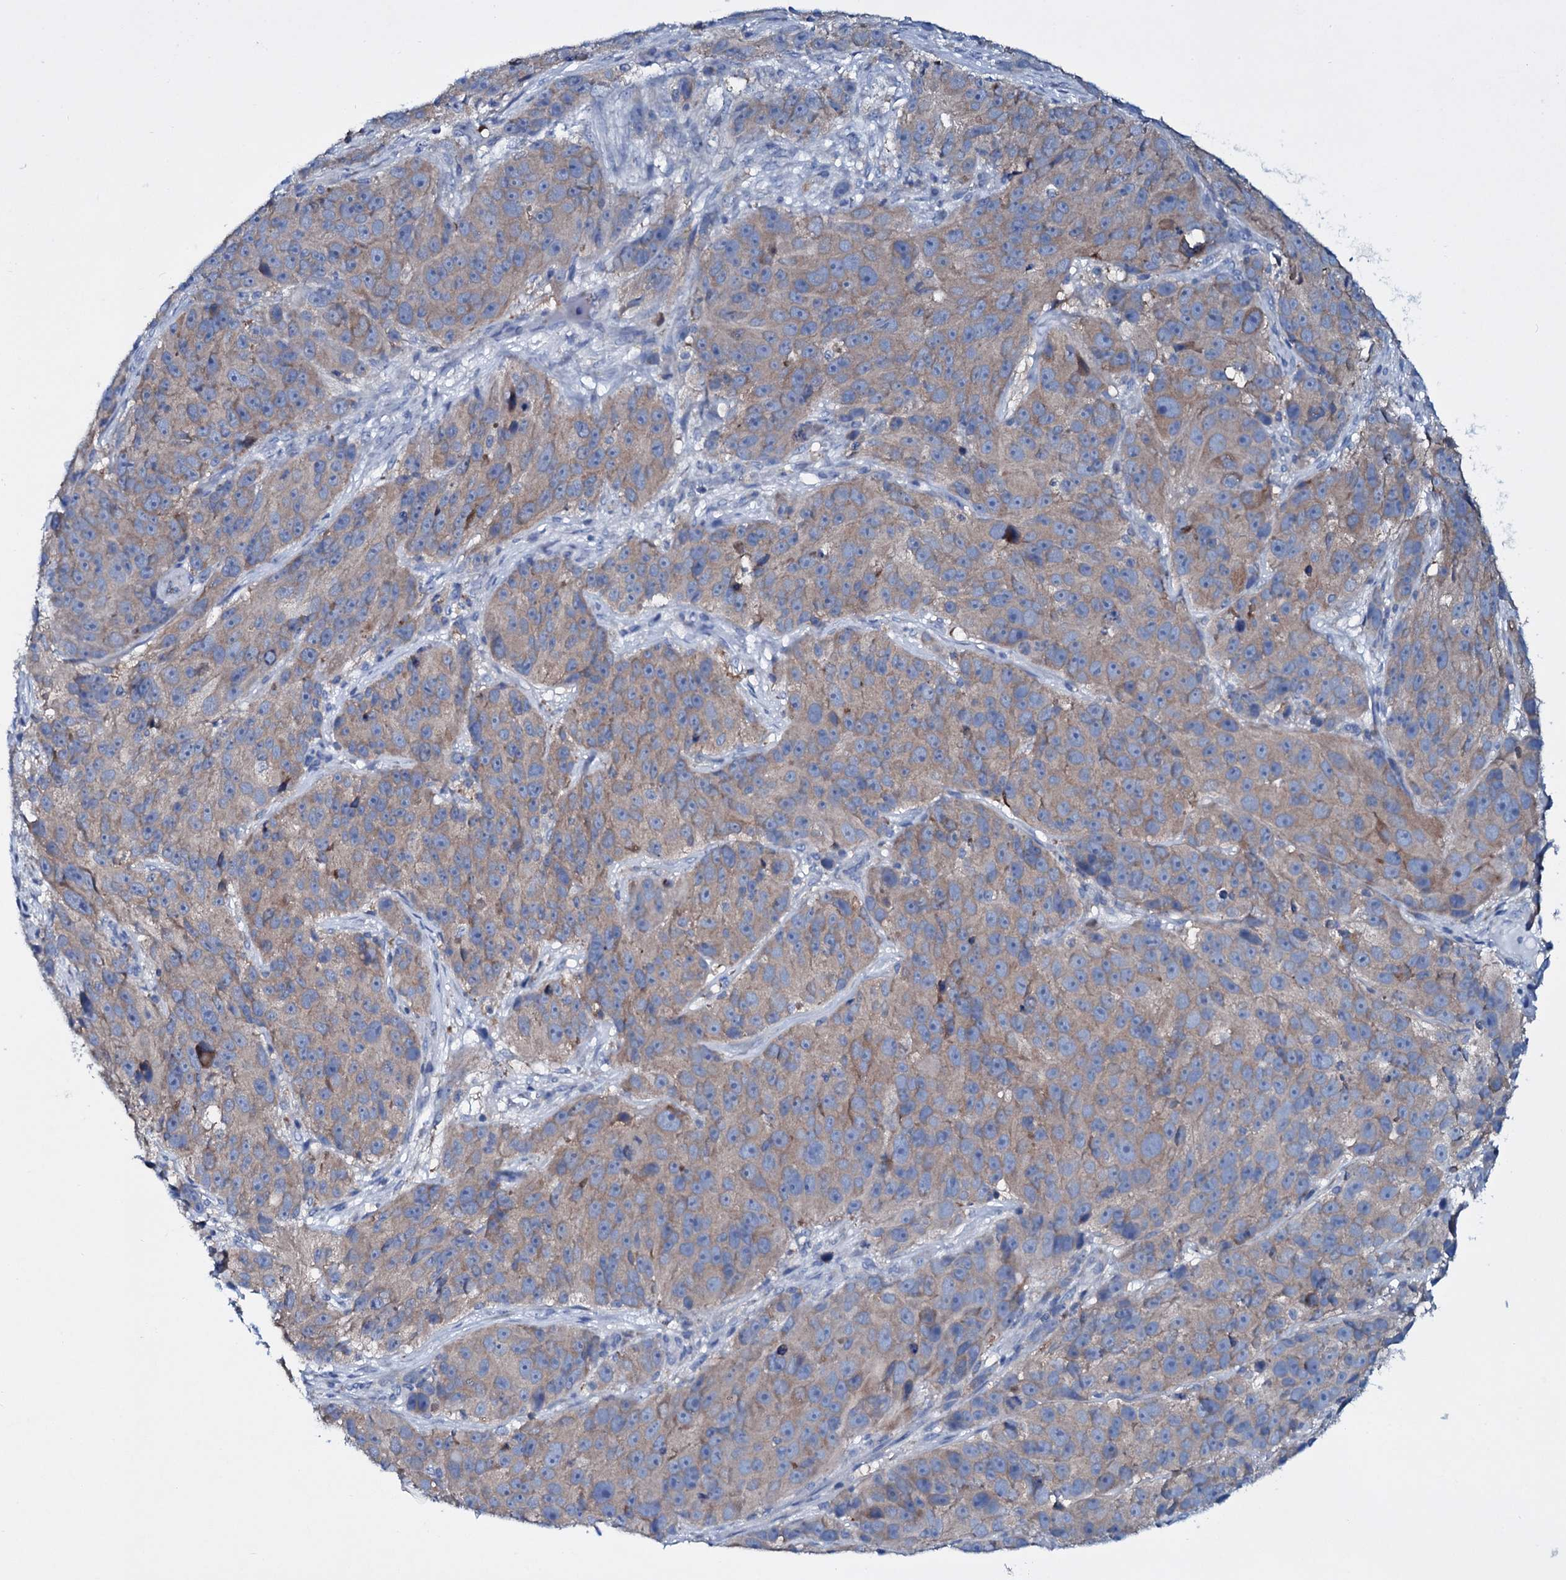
{"staining": {"intensity": "weak", "quantity": "25%-75%", "location": "cytoplasmic/membranous"}, "tissue": "melanoma", "cell_type": "Tumor cells", "image_type": "cancer", "snomed": [{"axis": "morphology", "description": "Malignant melanoma, NOS"}, {"axis": "topography", "description": "Skin"}], "caption": "High-magnification brightfield microscopy of melanoma stained with DAB (brown) and counterstained with hematoxylin (blue). tumor cells exhibit weak cytoplasmic/membranous positivity is appreciated in approximately25%-75% of cells.", "gene": "TPGS2", "patient": {"sex": "male", "age": 84}}